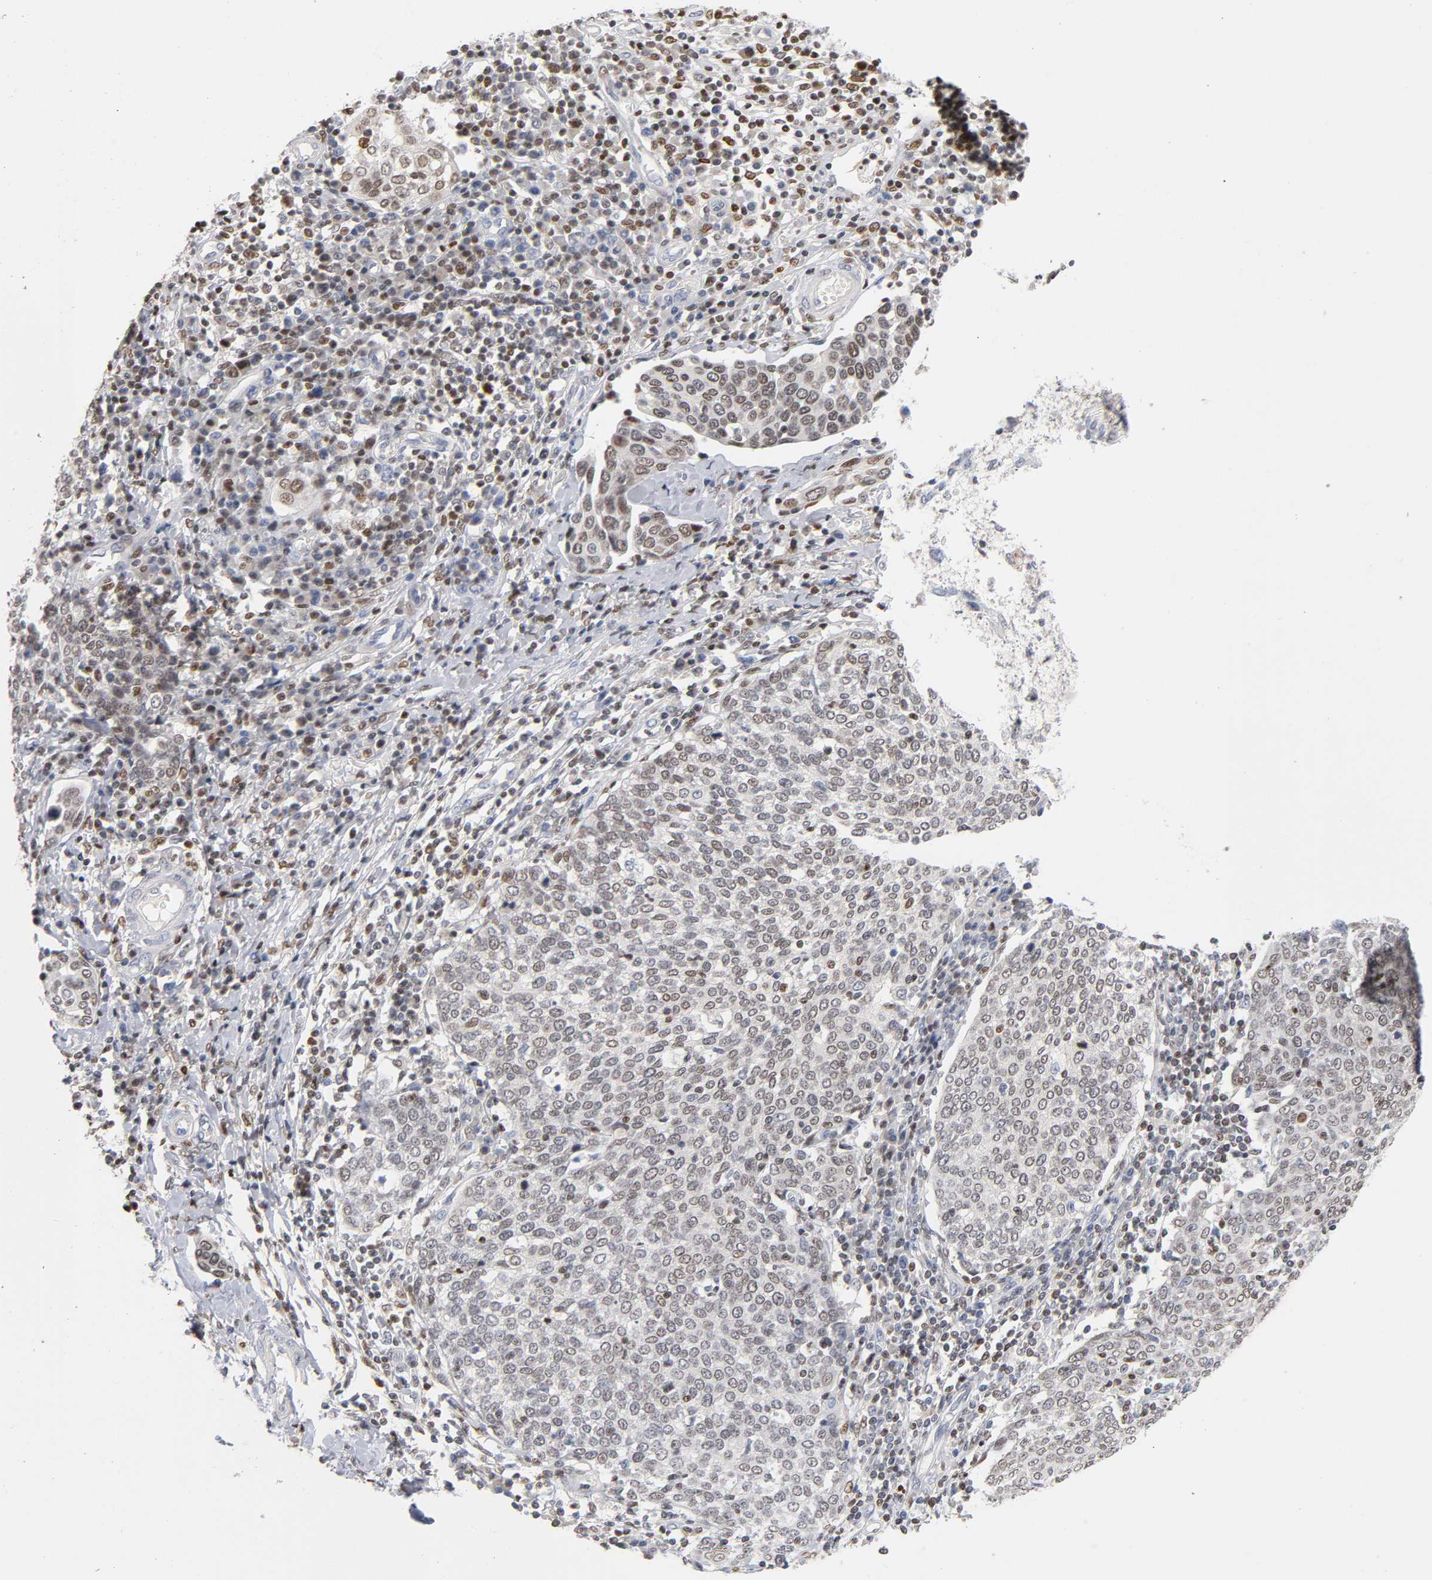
{"staining": {"intensity": "weak", "quantity": "25%-75%", "location": "nuclear"}, "tissue": "cervical cancer", "cell_type": "Tumor cells", "image_type": "cancer", "snomed": [{"axis": "morphology", "description": "Squamous cell carcinoma, NOS"}, {"axis": "topography", "description": "Cervix"}], "caption": "Cervical cancer (squamous cell carcinoma) stained with DAB (3,3'-diaminobenzidine) IHC demonstrates low levels of weak nuclear positivity in approximately 25%-75% of tumor cells.", "gene": "RUNX1", "patient": {"sex": "female", "age": 40}}